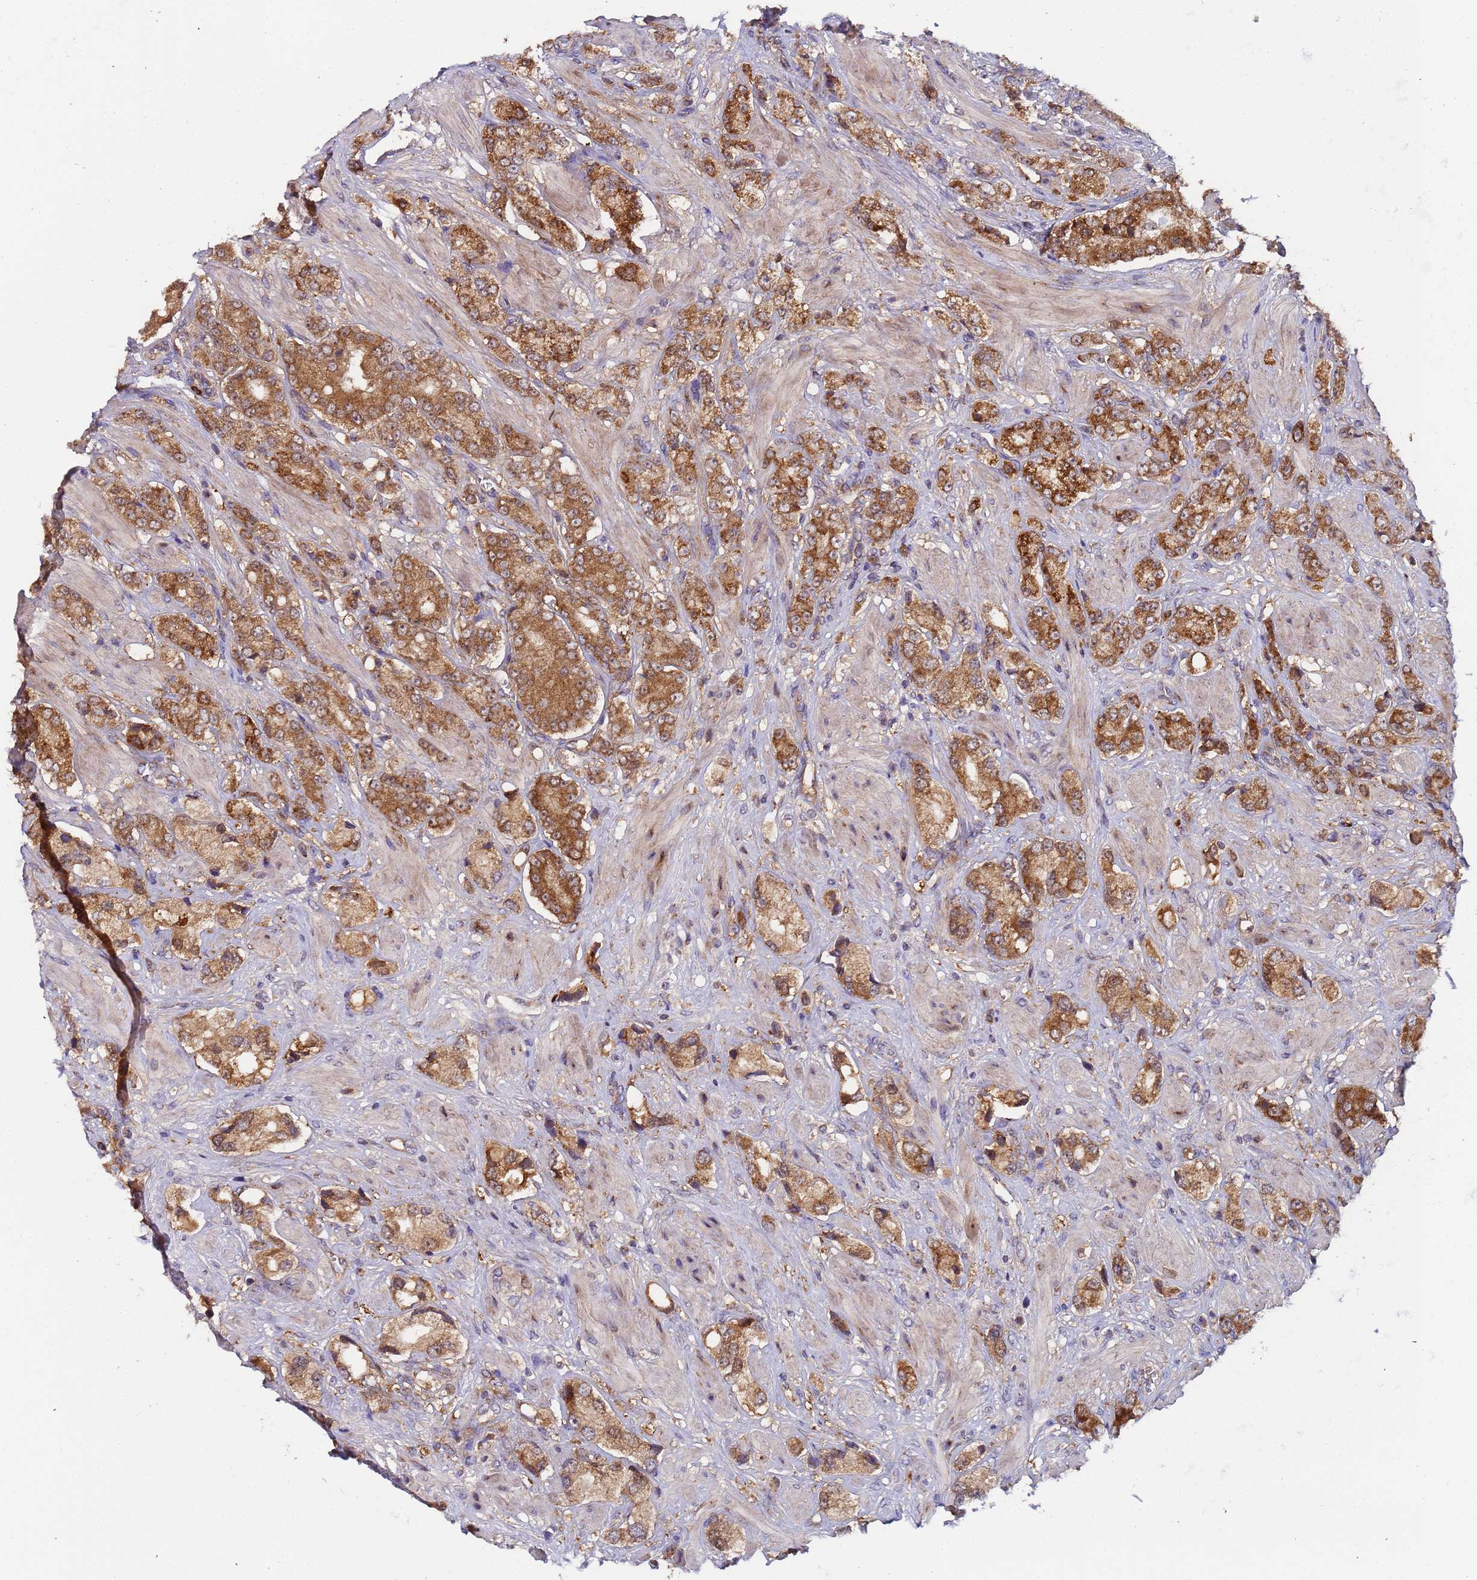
{"staining": {"intensity": "strong", "quantity": ">75%", "location": "cytoplasmic/membranous"}, "tissue": "prostate cancer", "cell_type": "Tumor cells", "image_type": "cancer", "snomed": [{"axis": "morphology", "description": "Adenocarcinoma, High grade"}, {"axis": "topography", "description": "Prostate and seminal vesicle, NOS"}], "caption": "Prostate cancer (adenocarcinoma (high-grade)) stained for a protein demonstrates strong cytoplasmic/membranous positivity in tumor cells.", "gene": "TMEM126A", "patient": {"sex": "male", "age": 64}}